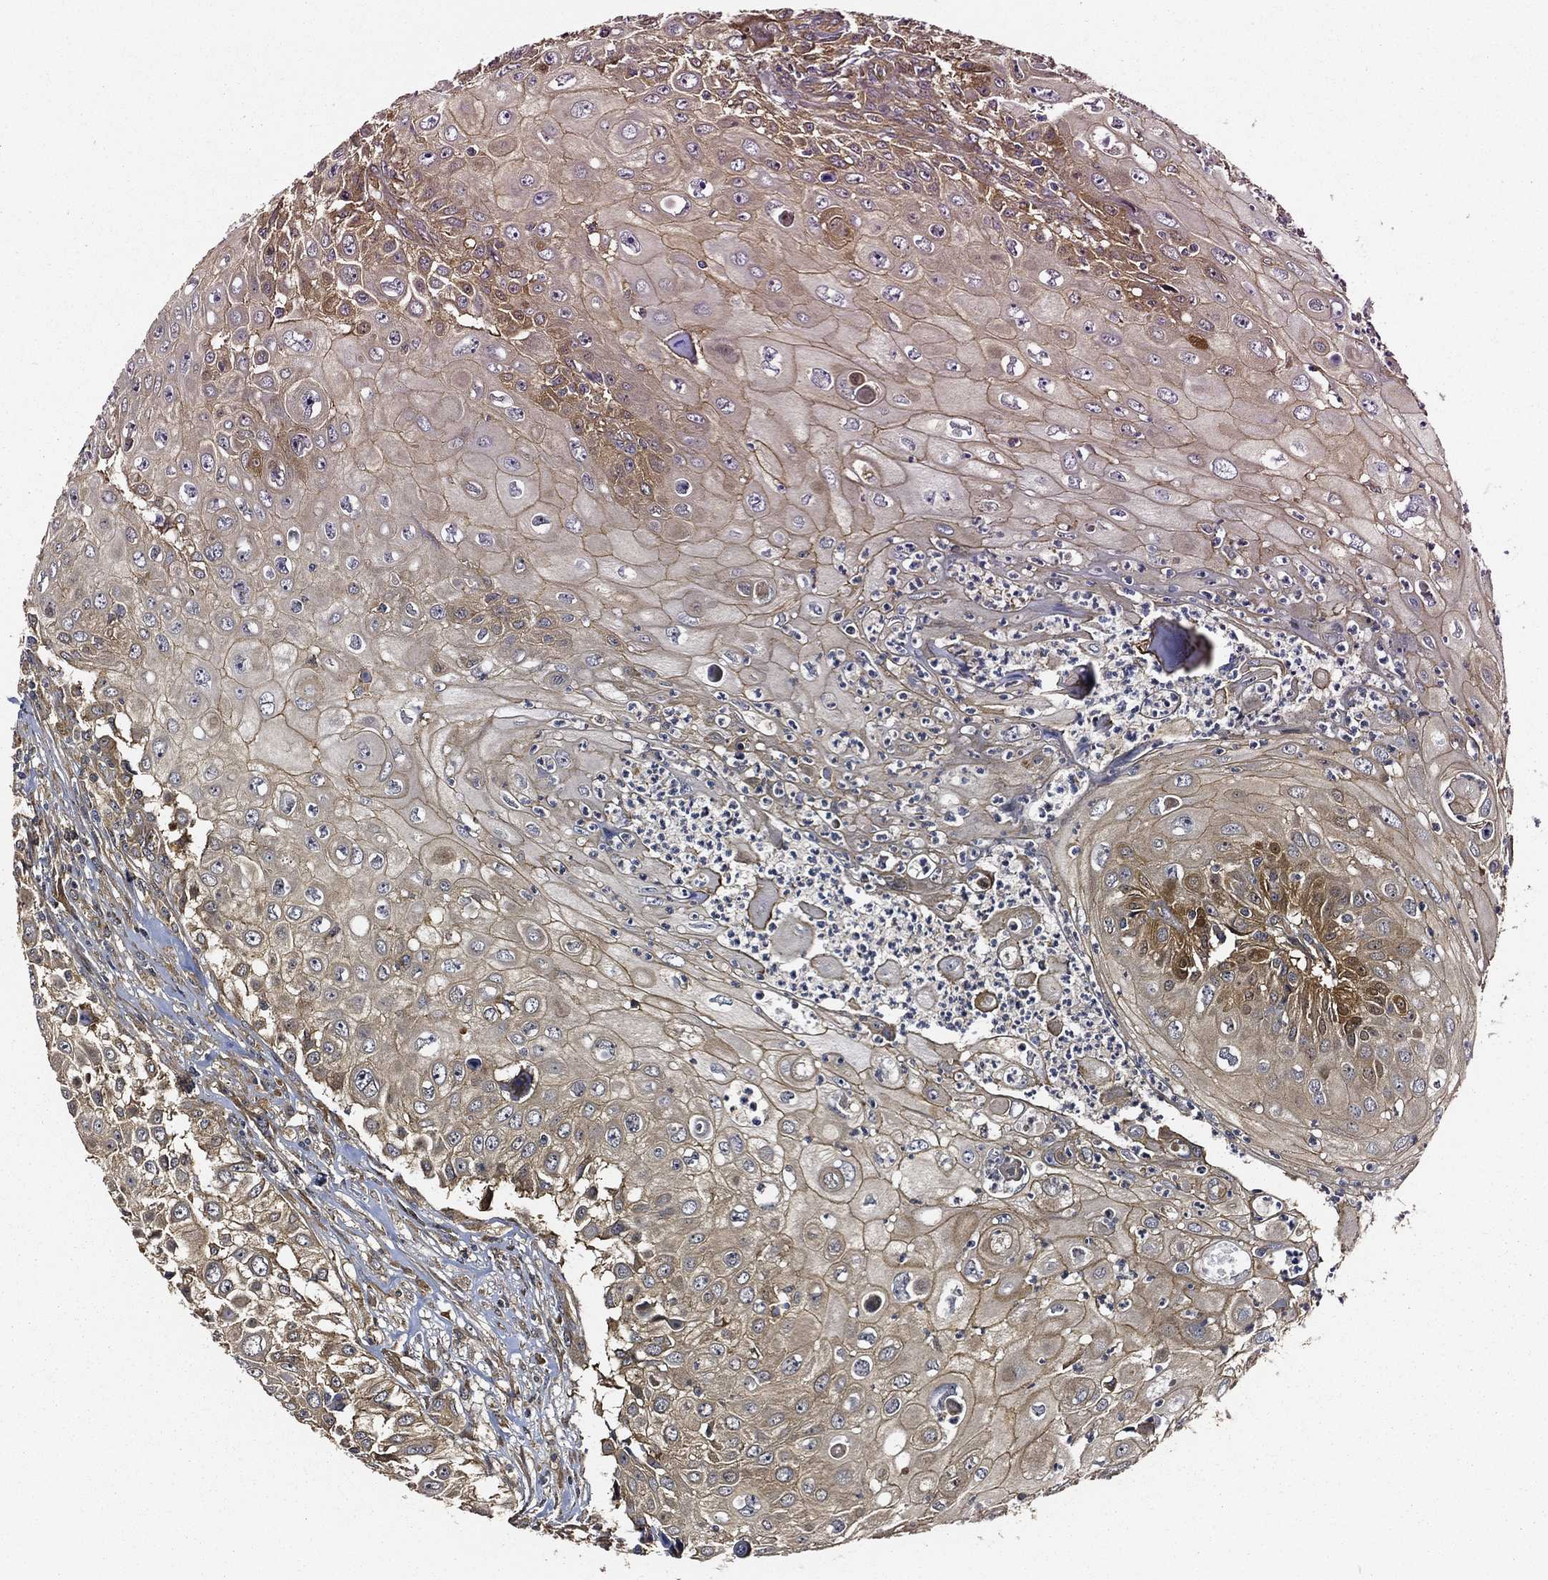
{"staining": {"intensity": "moderate", "quantity": "<25%", "location": "cytoplasmic/membranous"}, "tissue": "urothelial cancer", "cell_type": "Tumor cells", "image_type": "cancer", "snomed": [{"axis": "morphology", "description": "Urothelial carcinoma, High grade"}, {"axis": "topography", "description": "Urinary bladder"}], "caption": "Human urothelial carcinoma (high-grade) stained with a brown dye demonstrates moderate cytoplasmic/membranous positive staining in approximately <25% of tumor cells.", "gene": "BABAM2", "patient": {"sex": "female", "age": 79}}